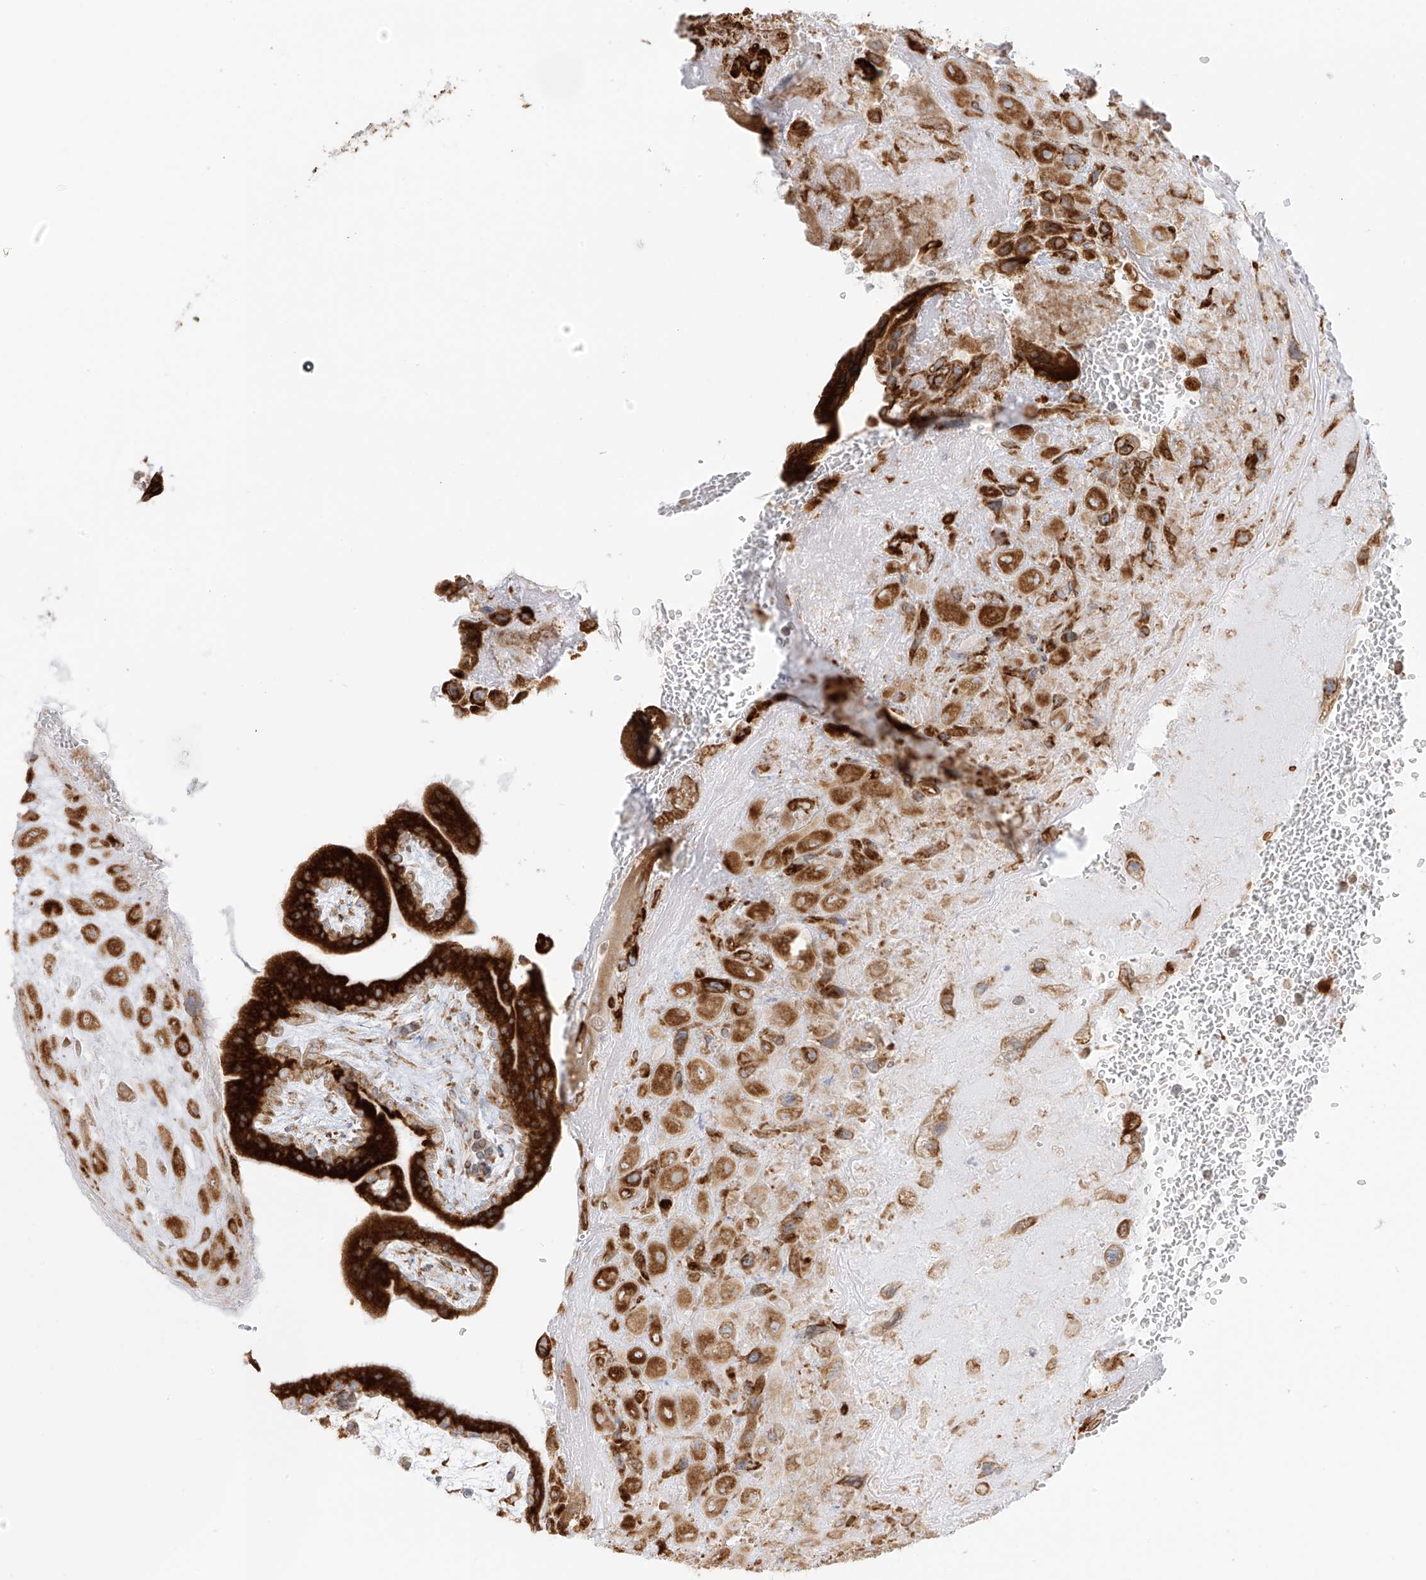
{"staining": {"intensity": "strong", "quantity": ">75%", "location": "cytoplasmic/membranous"}, "tissue": "placenta", "cell_type": "Decidual cells", "image_type": "normal", "snomed": [{"axis": "morphology", "description": "Normal tissue, NOS"}, {"axis": "topography", "description": "Placenta"}], "caption": "Placenta stained with IHC demonstrates strong cytoplasmic/membranous positivity in approximately >75% of decidual cells. (DAB IHC, brown staining for protein, blue staining for nuclei).", "gene": "LRRC59", "patient": {"sex": "female", "age": 35}}